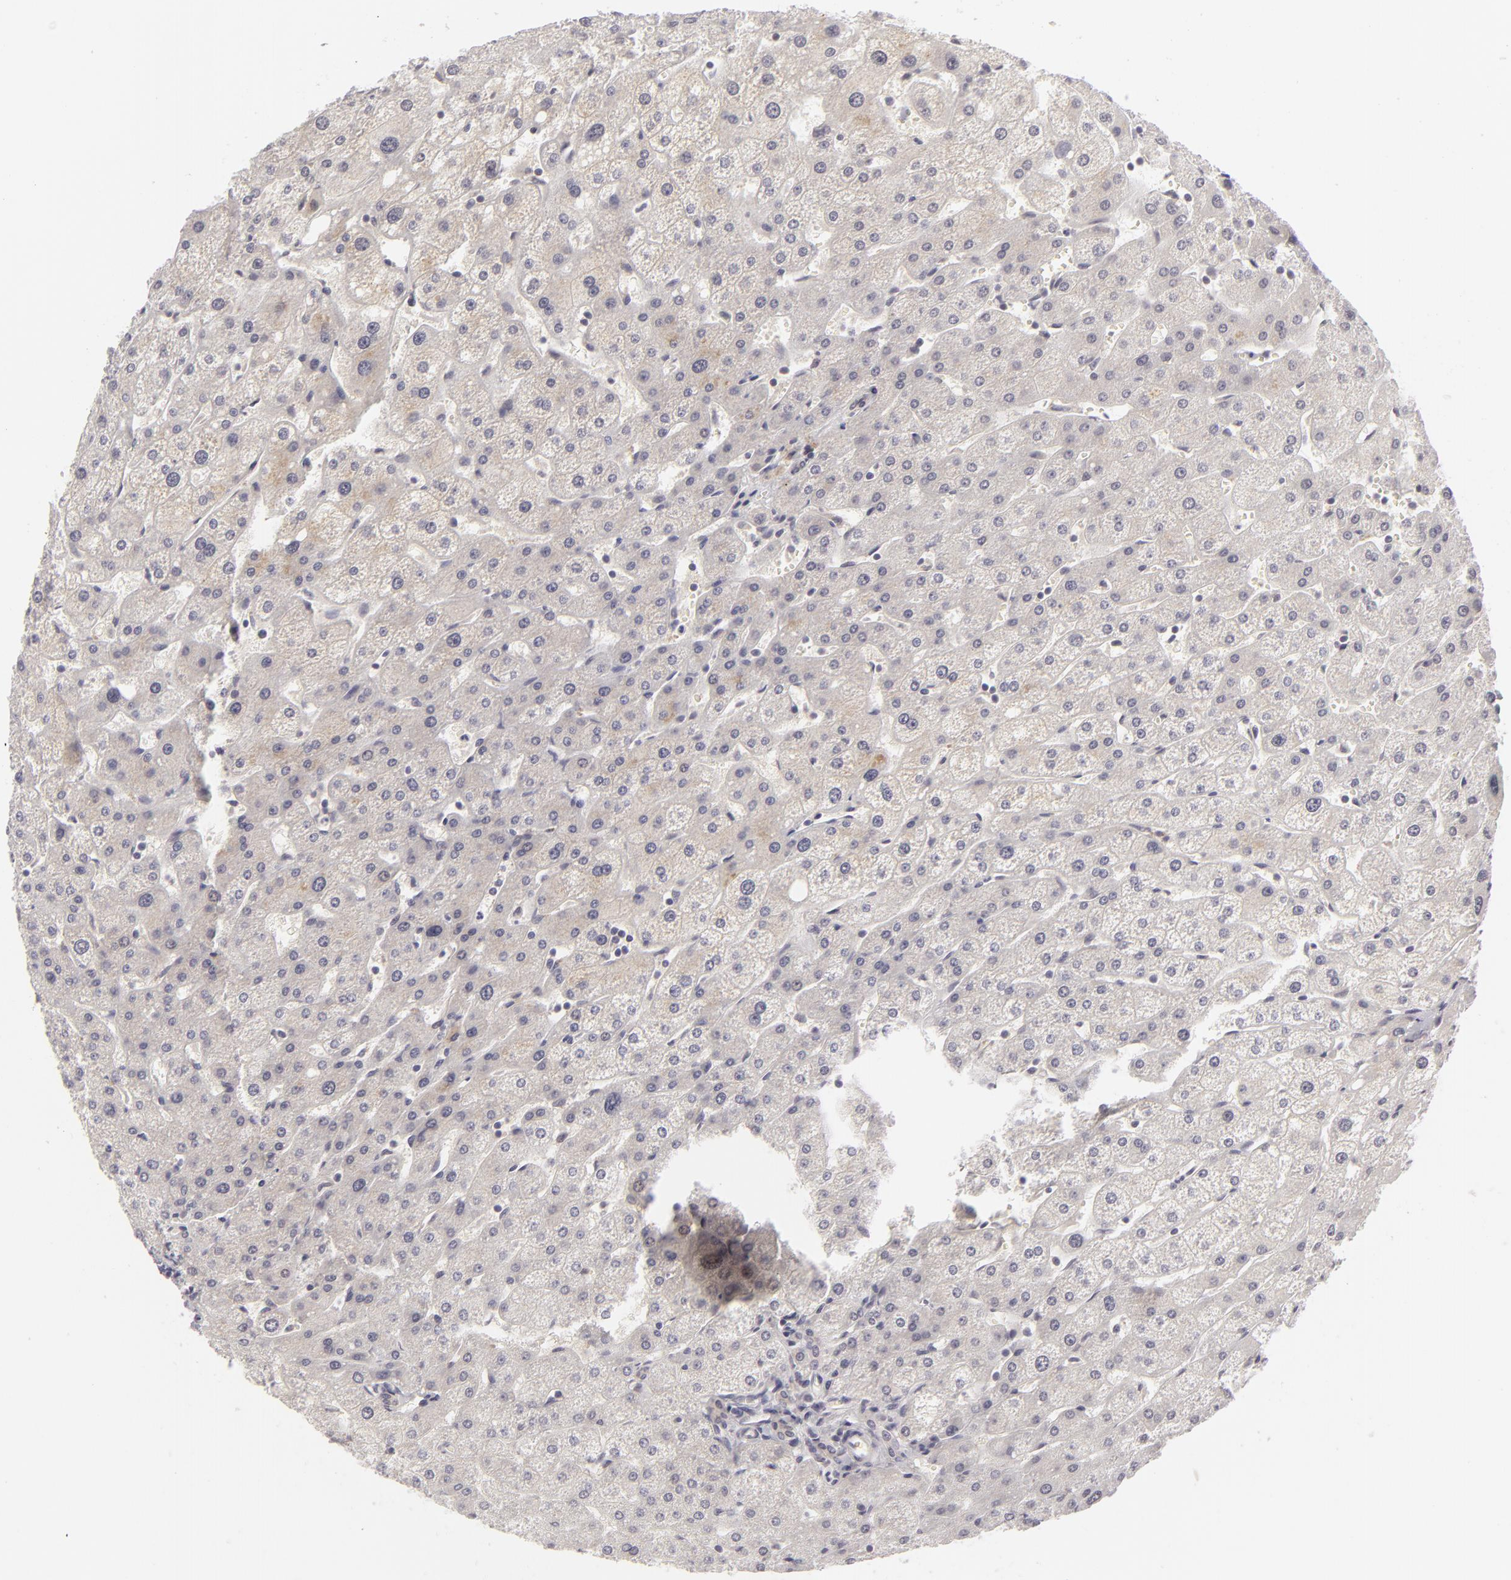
{"staining": {"intensity": "negative", "quantity": "none", "location": "none"}, "tissue": "liver", "cell_type": "Cholangiocytes", "image_type": "normal", "snomed": [{"axis": "morphology", "description": "Normal tissue, NOS"}, {"axis": "topography", "description": "Liver"}], "caption": "This is an IHC image of normal human liver. There is no expression in cholangiocytes.", "gene": "DLG3", "patient": {"sex": "male", "age": 67}}